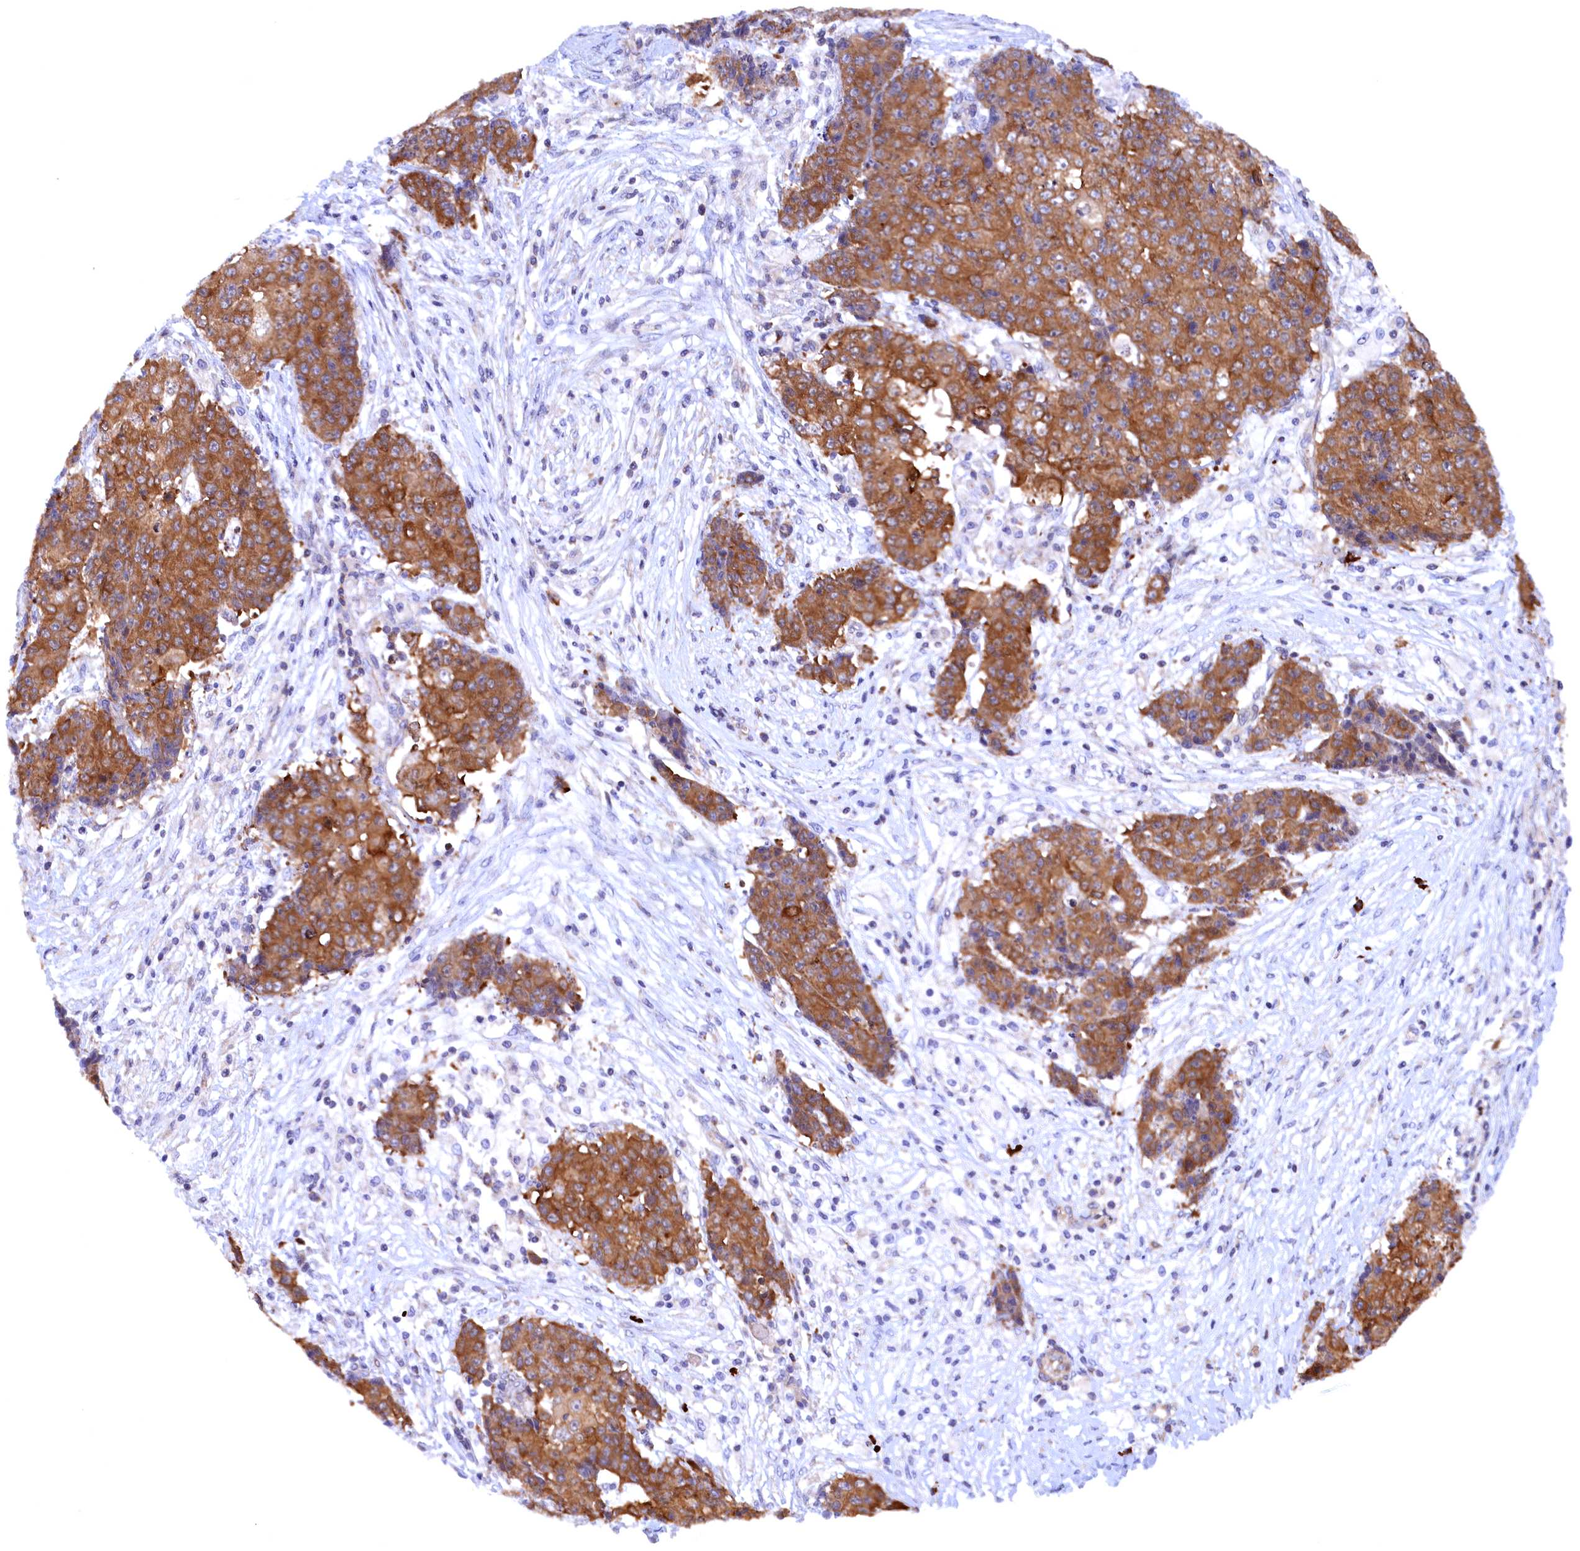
{"staining": {"intensity": "moderate", "quantity": ">75%", "location": "cytoplasmic/membranous"}, "tissue": "ovarian cancer", "cell_type": "Tumor cells", "image_type": "cancer", "snomed": [{"axis": "morphology", "description": "Carcinoma, endometroid"}, {"axis": "topography", "description": "Ovary"}], "caption": "Ovarian cancer (endometroid carcinoma) was stained to show a protein in brown. There is medium levels of moderate cytoplasmic/membranous expression in approximately >75% of tumor cells.", "gene": "JPT2", "patient": {"sex": "female", "age": 42}}